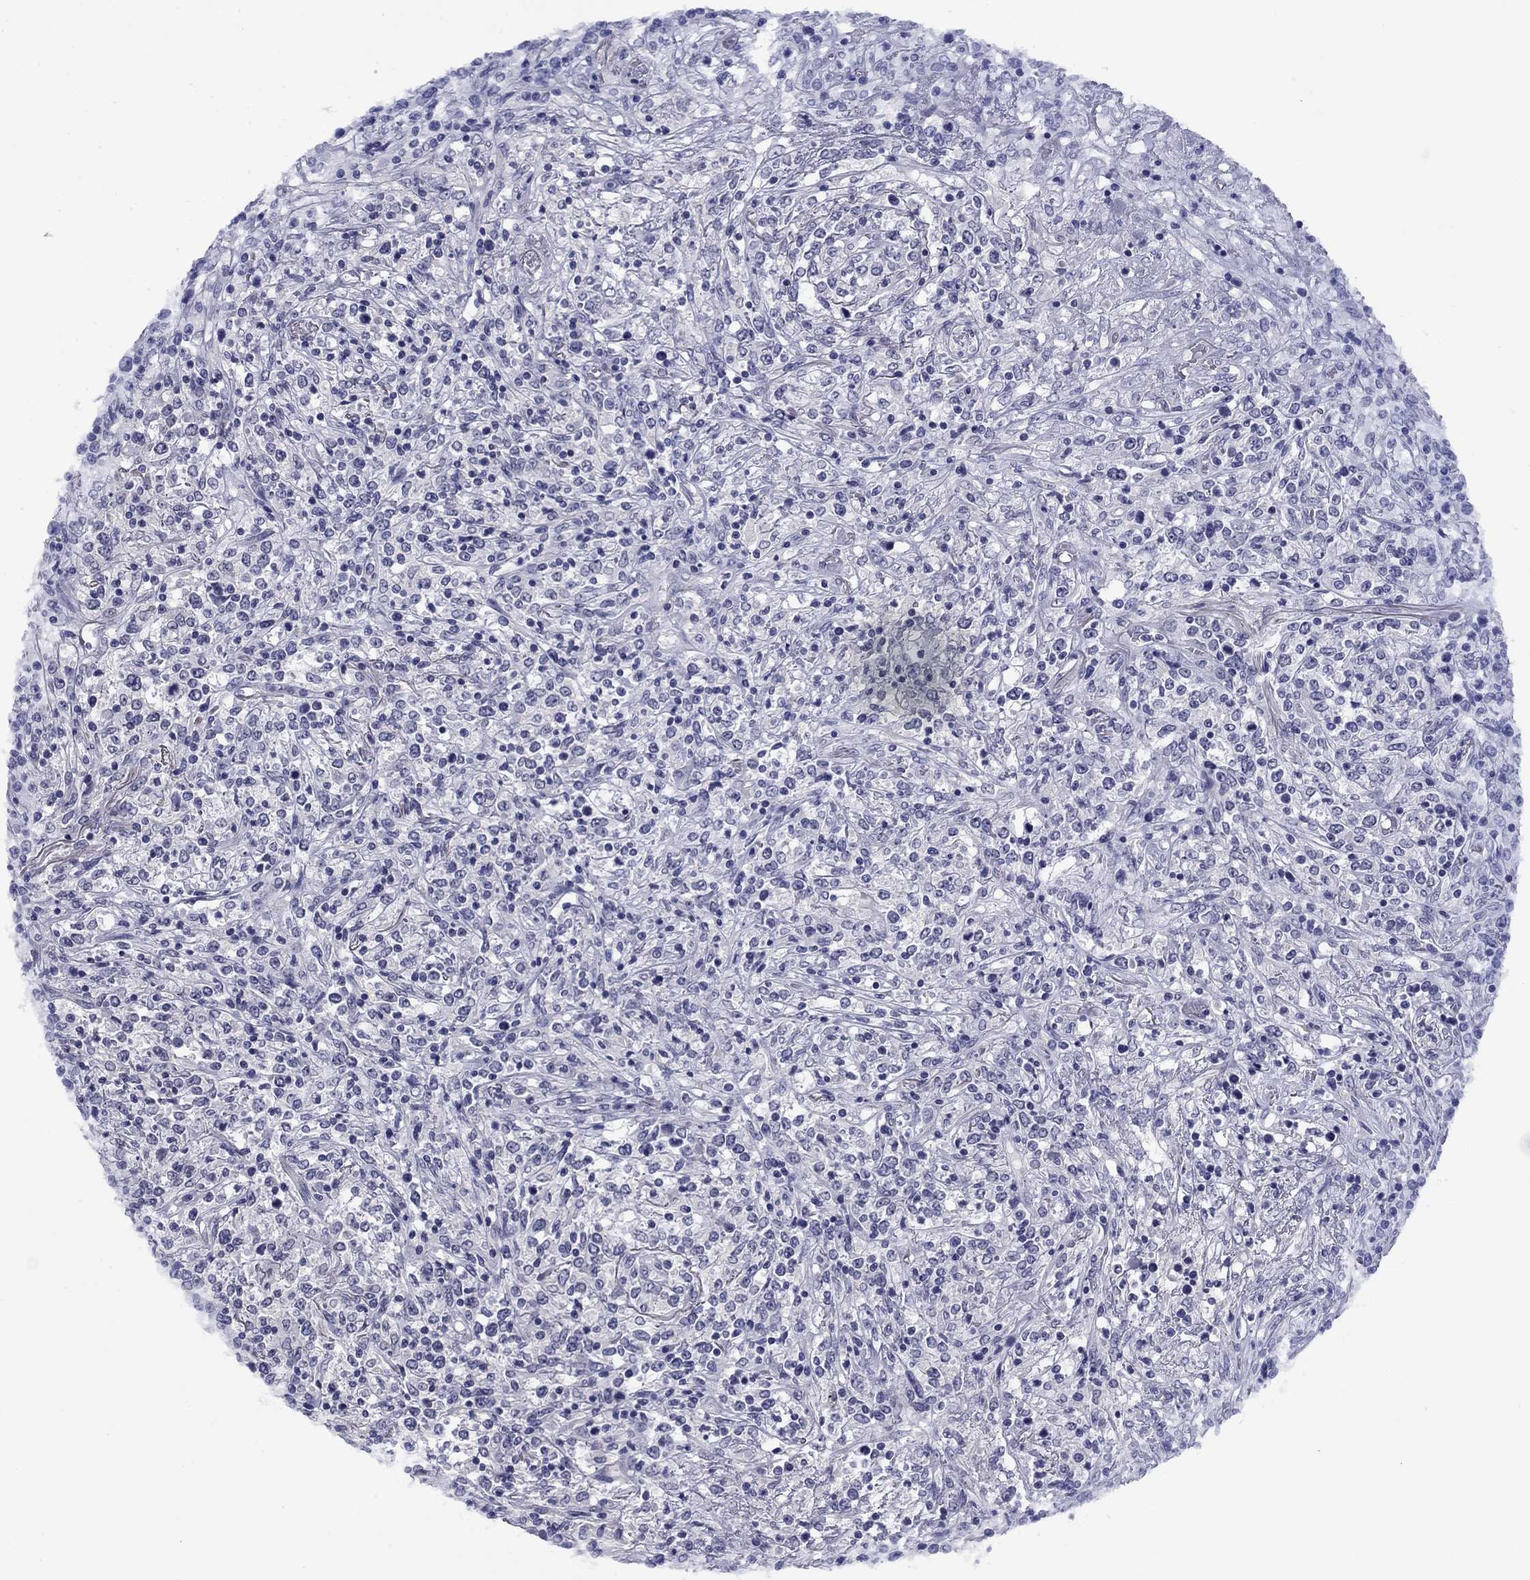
{"staining": {"intensity": "negative", "quantity": "none", "location": "none"}, "tissue": "lymphoma", "cell_type": "Tumor cells", "image_type": "cancer", "snomed": [{"axis": "morphology", "description": "Malignant lymphoma, non-Hodgkin's type, High grade"}, {"axis": "topography", "description": "Lung"}], "caption": "Tumor cells are negative for brown protein staining in lymphoma. Brightfield microscopy of immunohistochemistry stained with DAB (brown) and hematoxylin (blue), captured at high magnification.", "gene": "HAO1", "patient": {"sex": "male", "age": 79}}